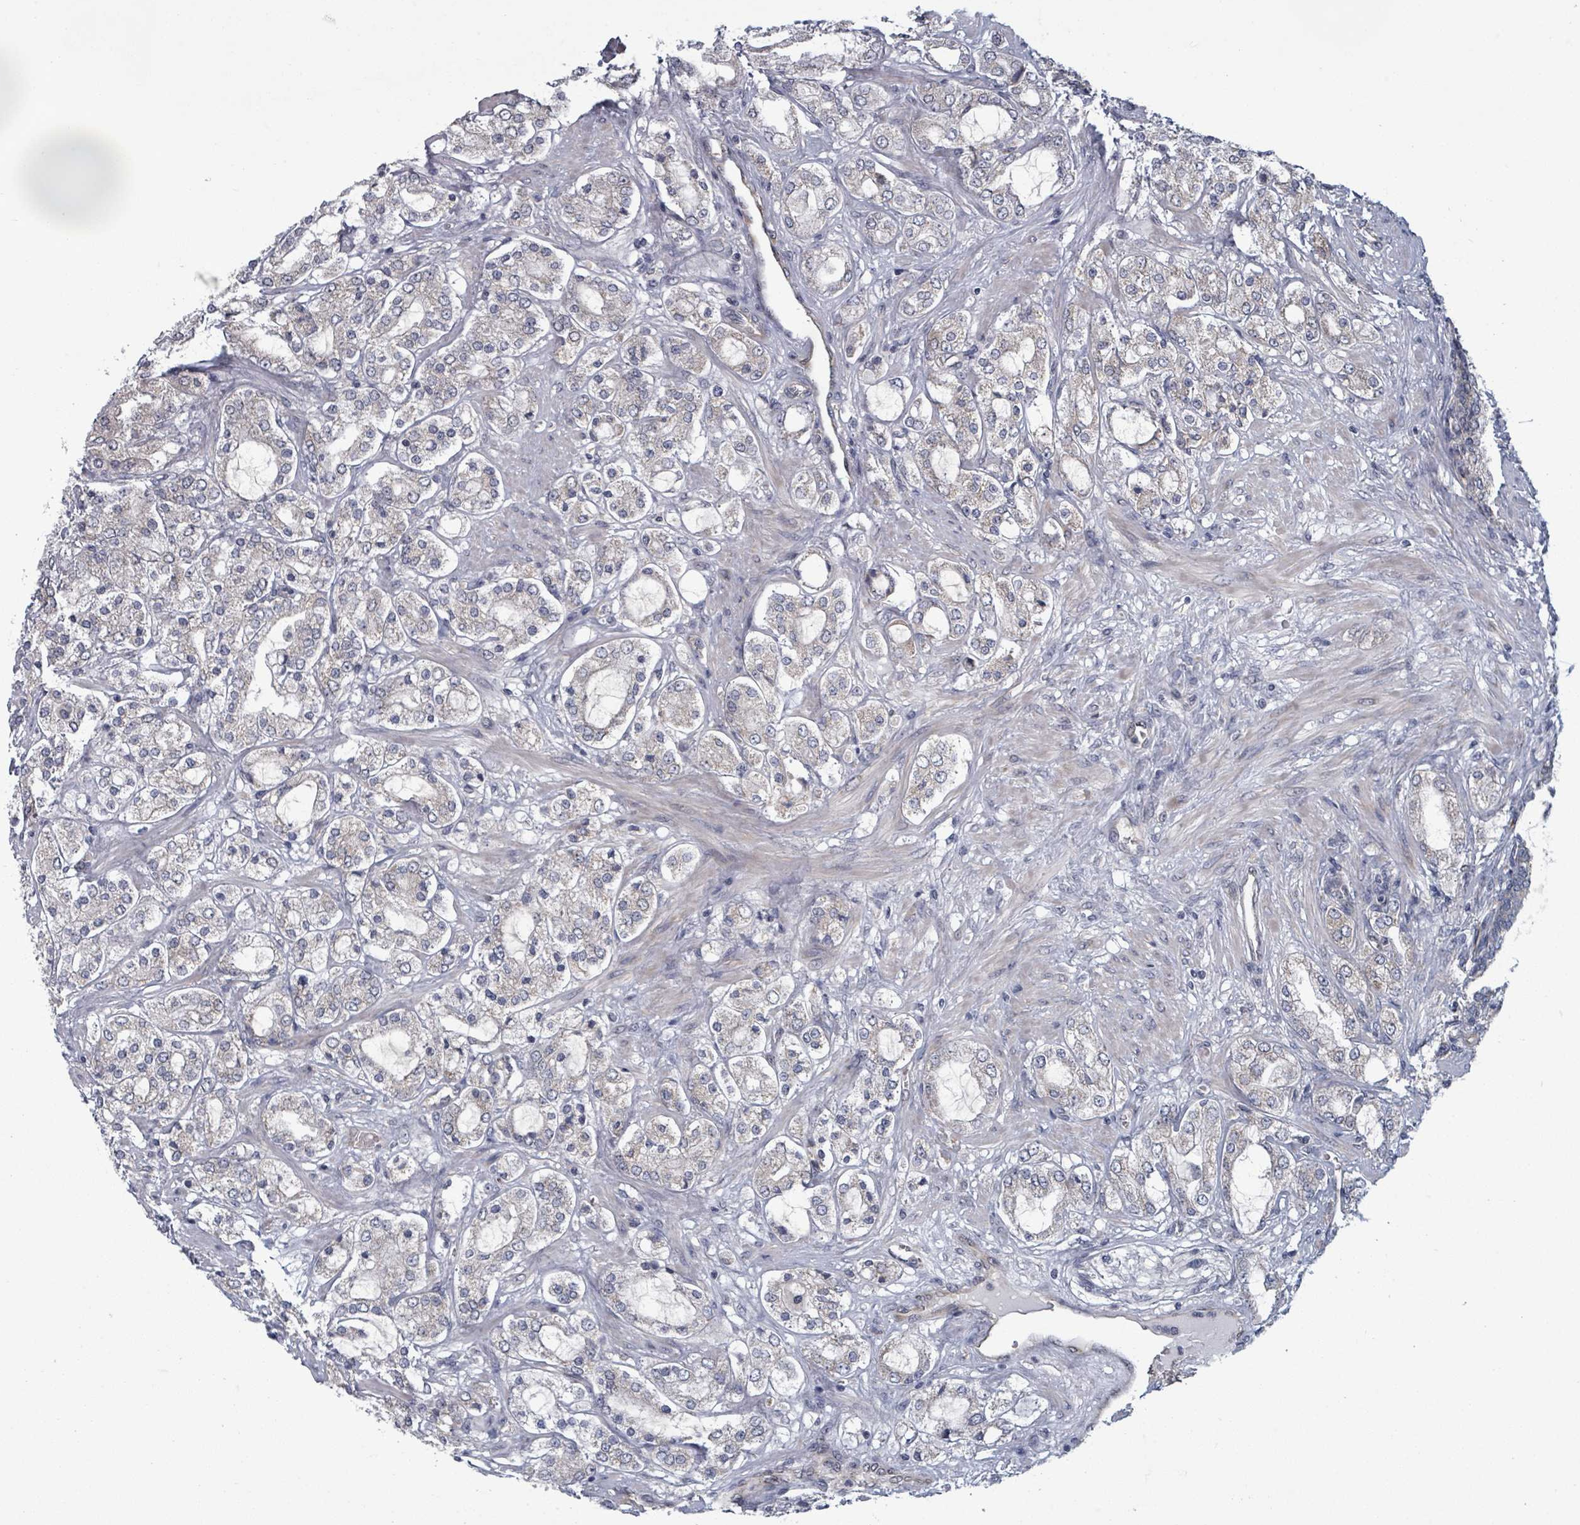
{"staining": {"intensity": "negative", "quantity": "none", "location": "none"}, "tissue": "prostate cancer", "cell_type": "Tumor cells", "image_type": "cancer", "snomed": [{"axis": "morphology", "description": "Adenocarcinoma, High grade"}, {"axis": "topography", "description": "Prostate"}], "caption": "Protein analysis of adenocarcinoma (high-grade) (prostate) shows no significant positivity in tumor cells. Brightfield microscopy of immunohistochemistry (IHC) stained with DAB (brown) and hematoxylin (blue), captured at high magnification.", "gene": "FKBP1A", "patient": {"sex": "male", "age": 64}}